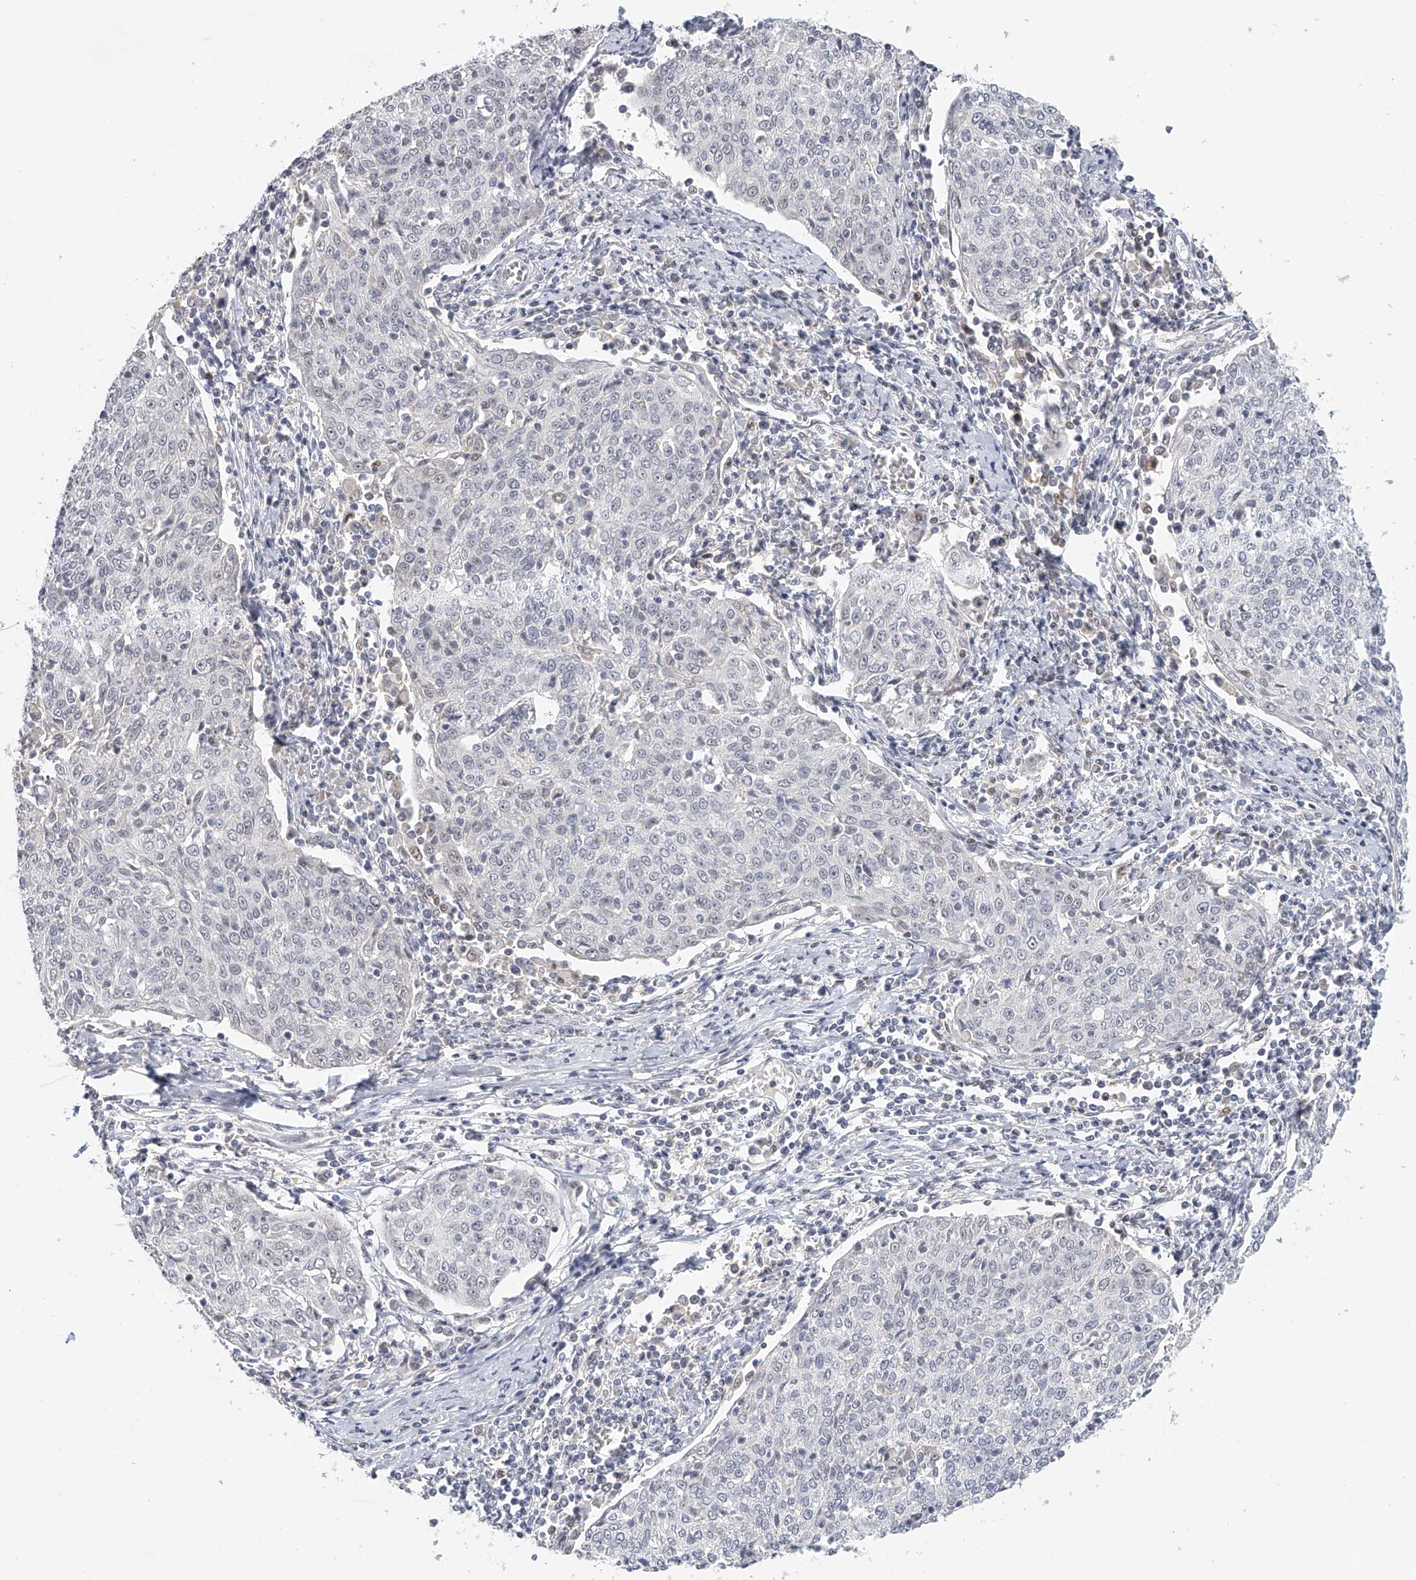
{"staining": {"intensity": "negative", "quantity": "none", "location": "none"}, "tissue": "cervical cancer", "cell_type": "Tumor cells", "image_type": "cancer", "snomed": [{"axis": "morphology", "description": "Squamous cell carcinoma, NOS"}, {"axis": "topography", "description": "Cervix"}], "caption": "Immunohistochemistry histopathology image of neoplastic tissue: squamous cell carcinoma (cervical) stained with DAB (3,3'-diaminobenzidine) displays no significant protein positivity in tumor cells. (DAB (3,3'-diaminobenzidine) IHC visualized using brightfield microscopy, high magnification).", "gene": "DDX43", "patient": {"sex": "female", "age": 48}}